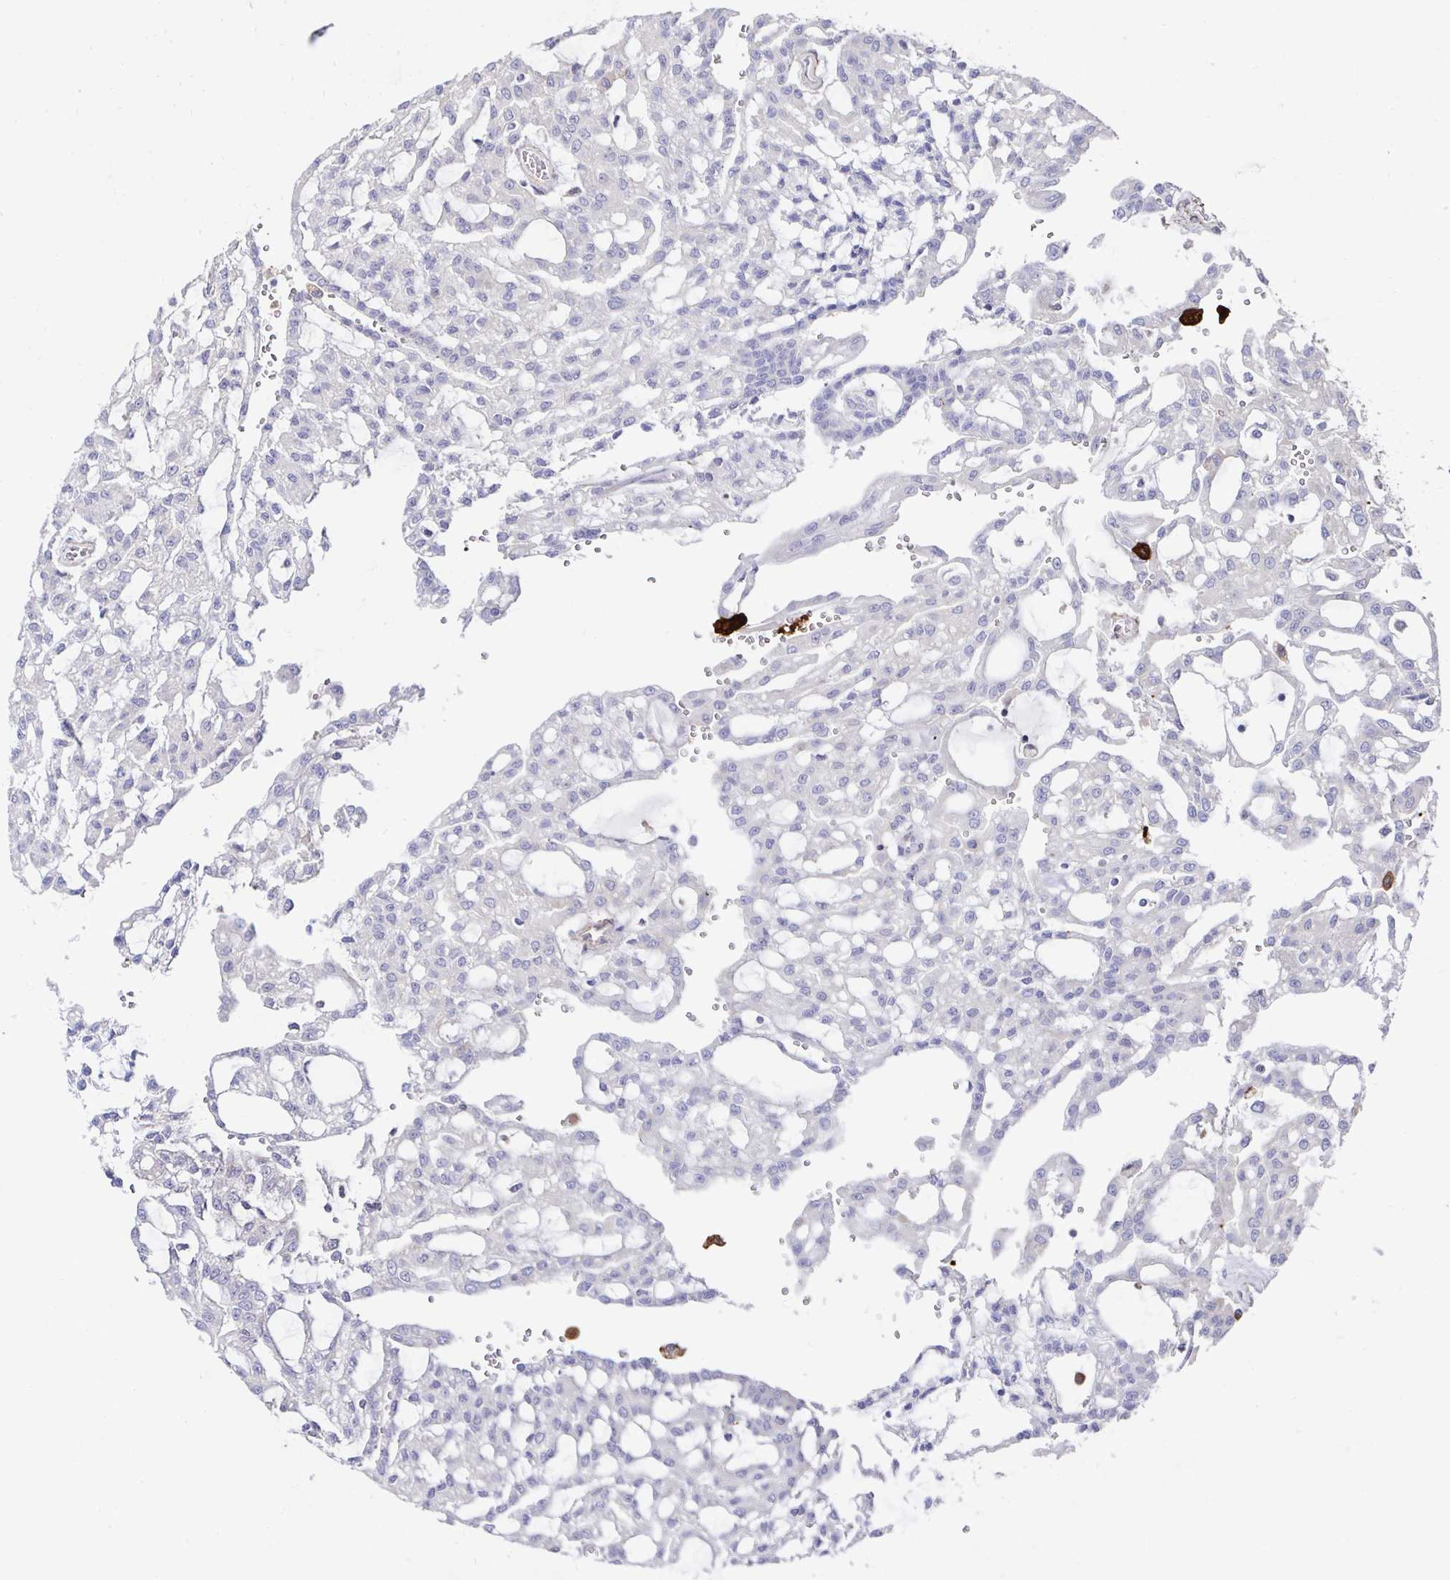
{"staining": {"intensity": "negative", "quantity": "none", "location": "none"}, "tissue": "renal cancer", "cell_type": "Tumor cells", "image_type": "cancer", "snomed": [{"axis": "morphology", "description": "Adenocarcinoma, NOS"}, {"axis": "topography", "description": "Kidney"}], "caption": "Tumor cells show no significant positivity in renal cancer (adenocarcinoma).", "gene": "FBXL13", "patient": {"sex": "male", "age": 63}}